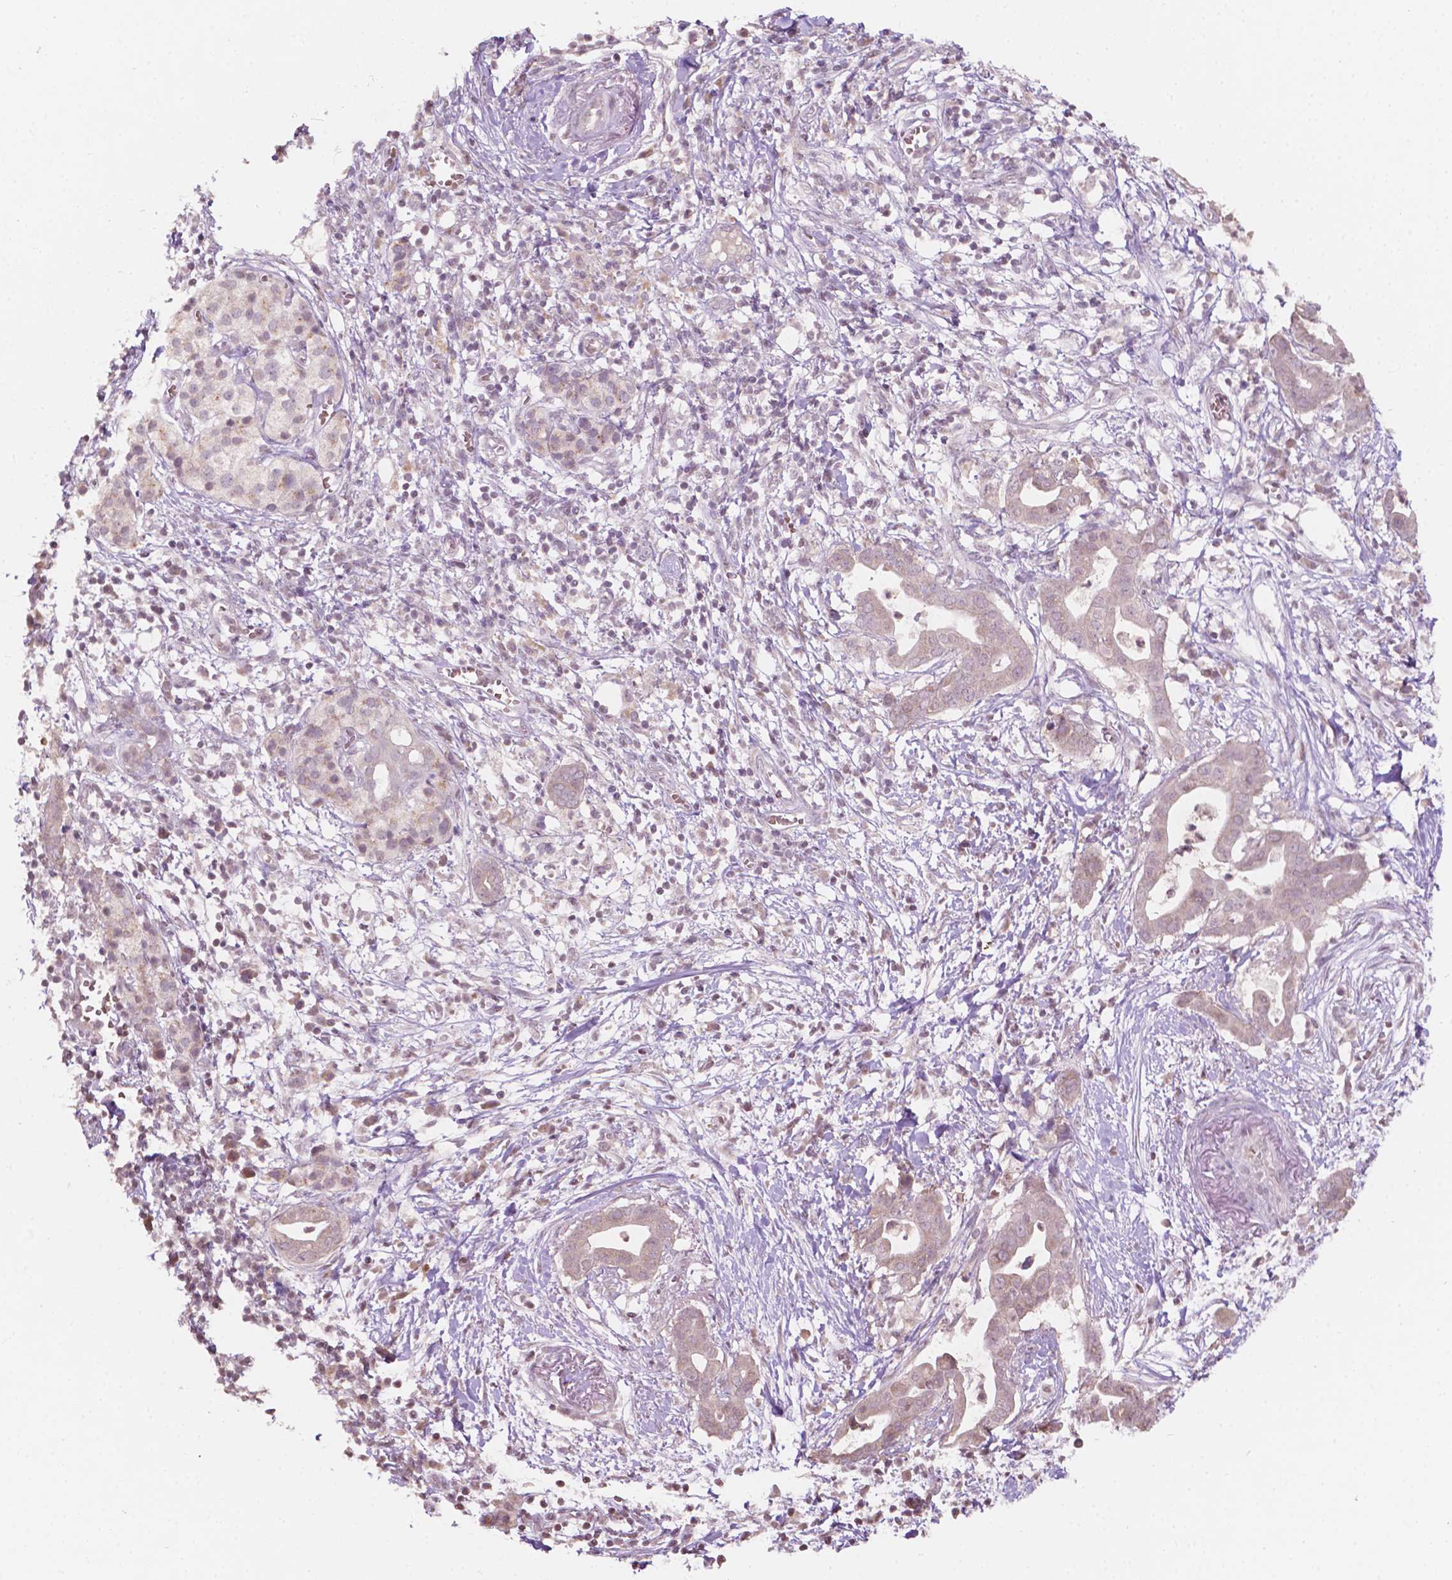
{"staining": {"intensity": "negative", "quantity": "none", "location": "none"}, "tissue": "pancreatic cancer", "cell_type": "Tumor cells", "image_type": "cancer", "snomed": [{"axis": "morphology", "description": "Adenocarcinoma, NOS"}, {"axis": "topography", "description": "Pancreas"}], "caption": "There is no significant positivity in tumor cells of pancreatic adenocarcinoma.", "gene": "NOS1AP", "patient": {"sex": "male", "age": 61}}